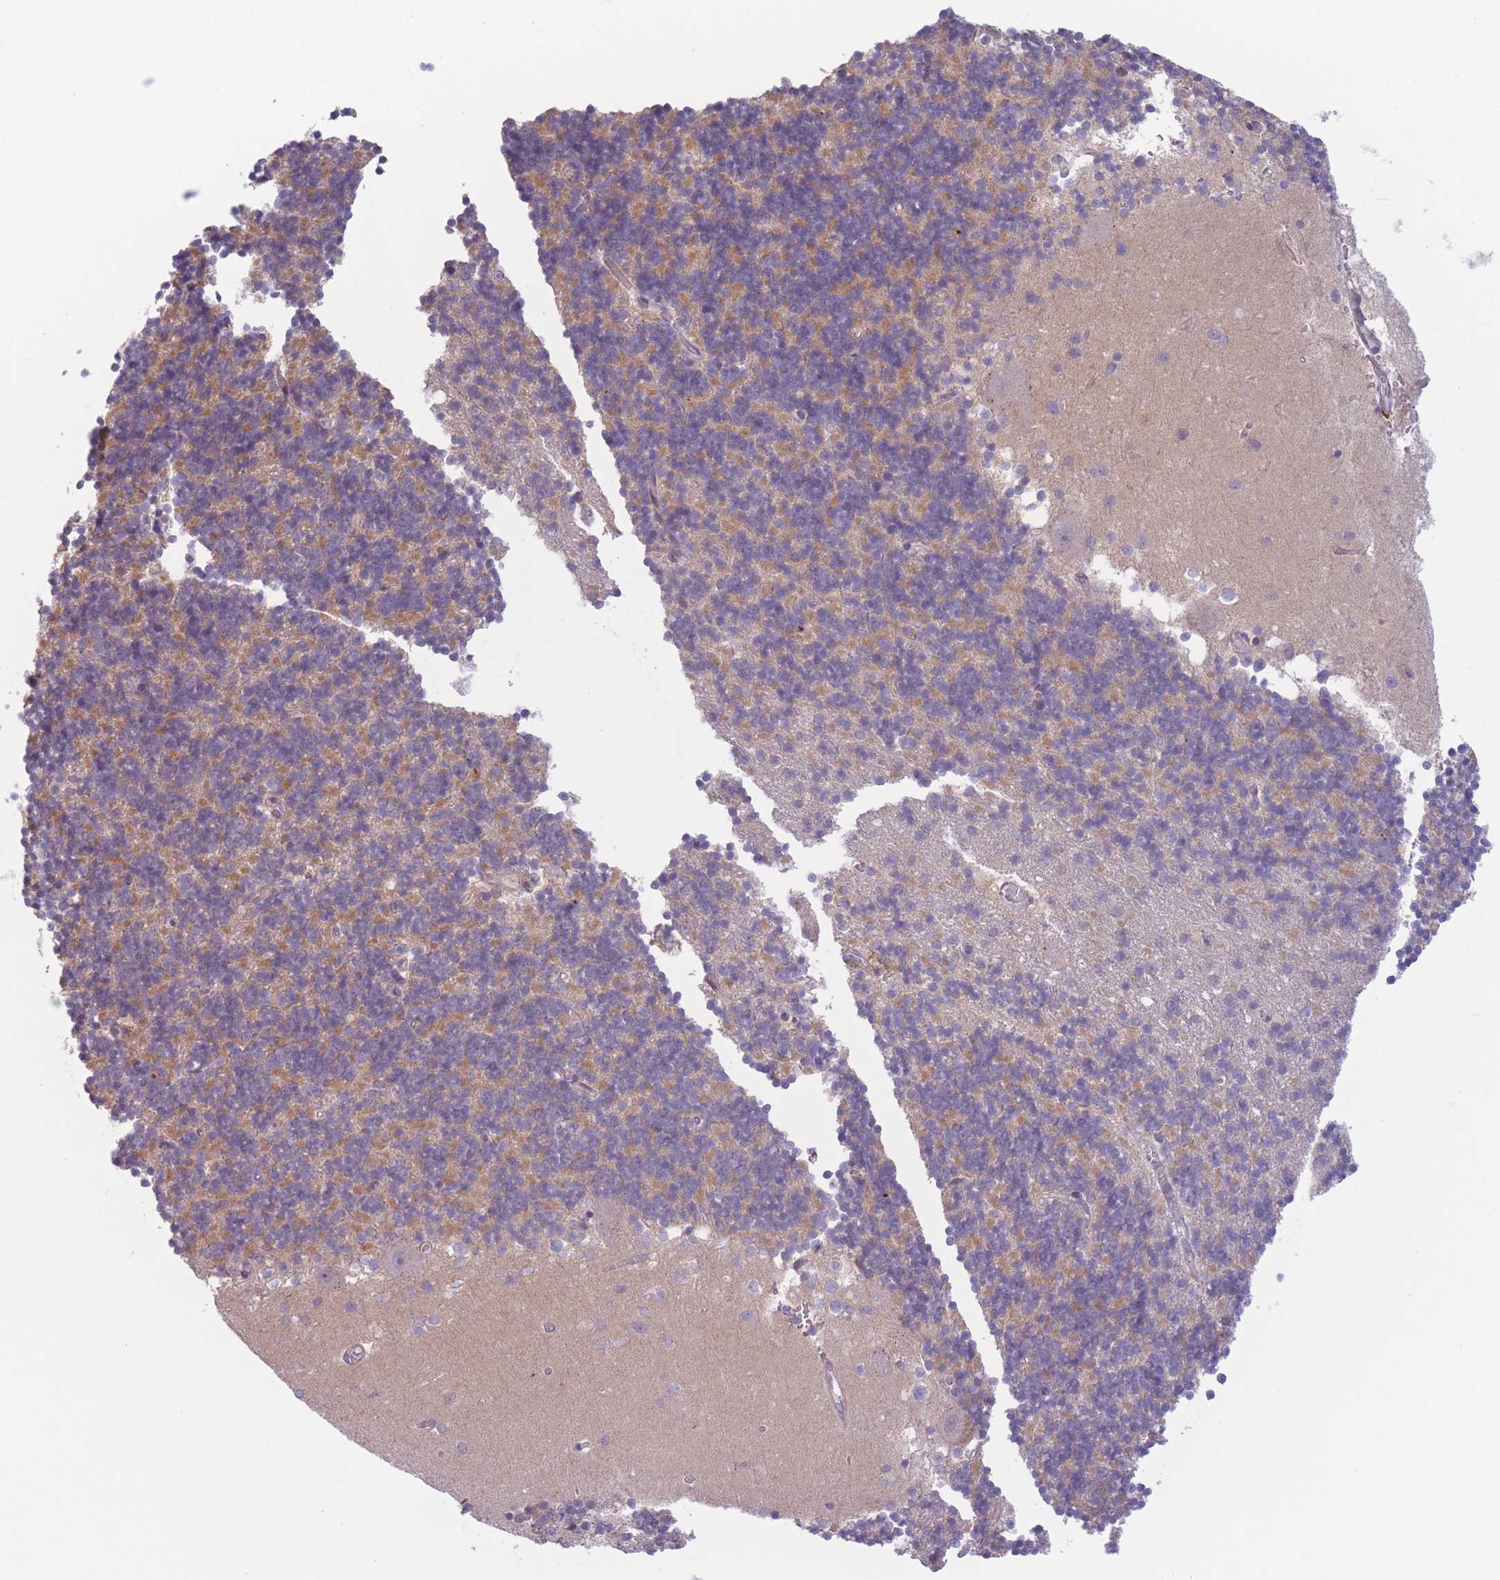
{"staining": {"intensity": "negative", "quantity": "none", "location": "none"}, "tissue": "cerebellum", "cell_type": "Cells in granular layer", "image_type": "normal", "snomed": [{"axis": "morphology", "description": "Normal tissue, NOS"}, {"axis": "topography", "description": "Cerebellum"}], "caption": "IHC image of normal cerebellum: cerebellum stained with DAB (3,3'-diaminobenzidine) demonstrates no significant protein staining in cells in granular layer.", "gene": "ENSG00000267179", "patient": {"sex": "male", "age": 54}}